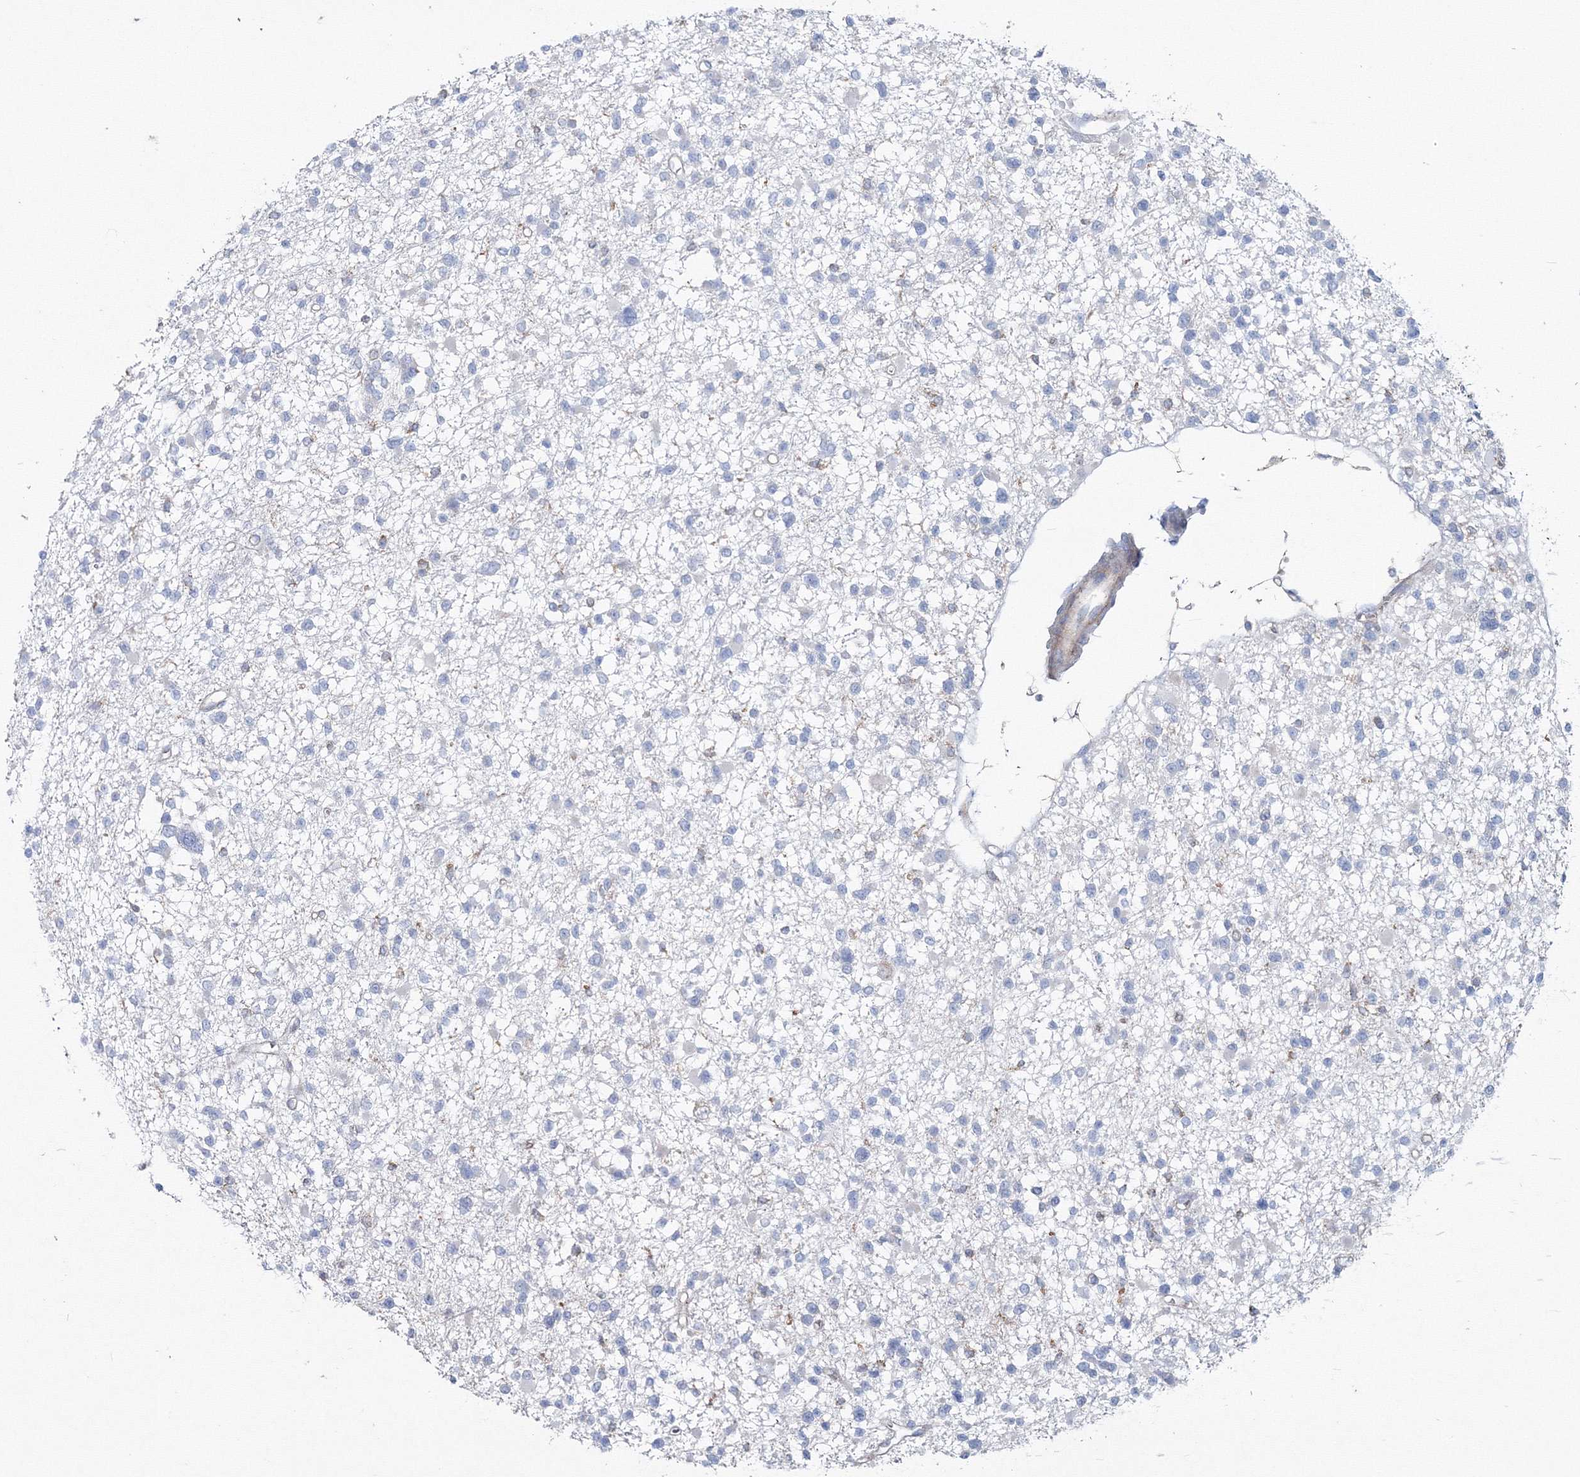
{"staining": {"intensity": "negative", "quantity": "none", "location": "none"}, "tissue": "glioma", "cell_type": "Tumor cells", "image_type": "cancer", "snomed": [{"axis": "morphology", "description": "Glioma, malignant, Low grade"}, {"axis": "topography", "description": "Brain"}], "caption": "An immunohistochemistry (IHC) histopathology image of low-grade glioma (malignant) is shown. There is no staining in tumor cells of low-grade glioma (malignant). Brightfield microscopy of immunohistochemistry stained with DAB (brown) and hematoxylin (blue), captured at high magnification.", "gene": "GGA2", "patient": {"sex": "female", "age": 22}}